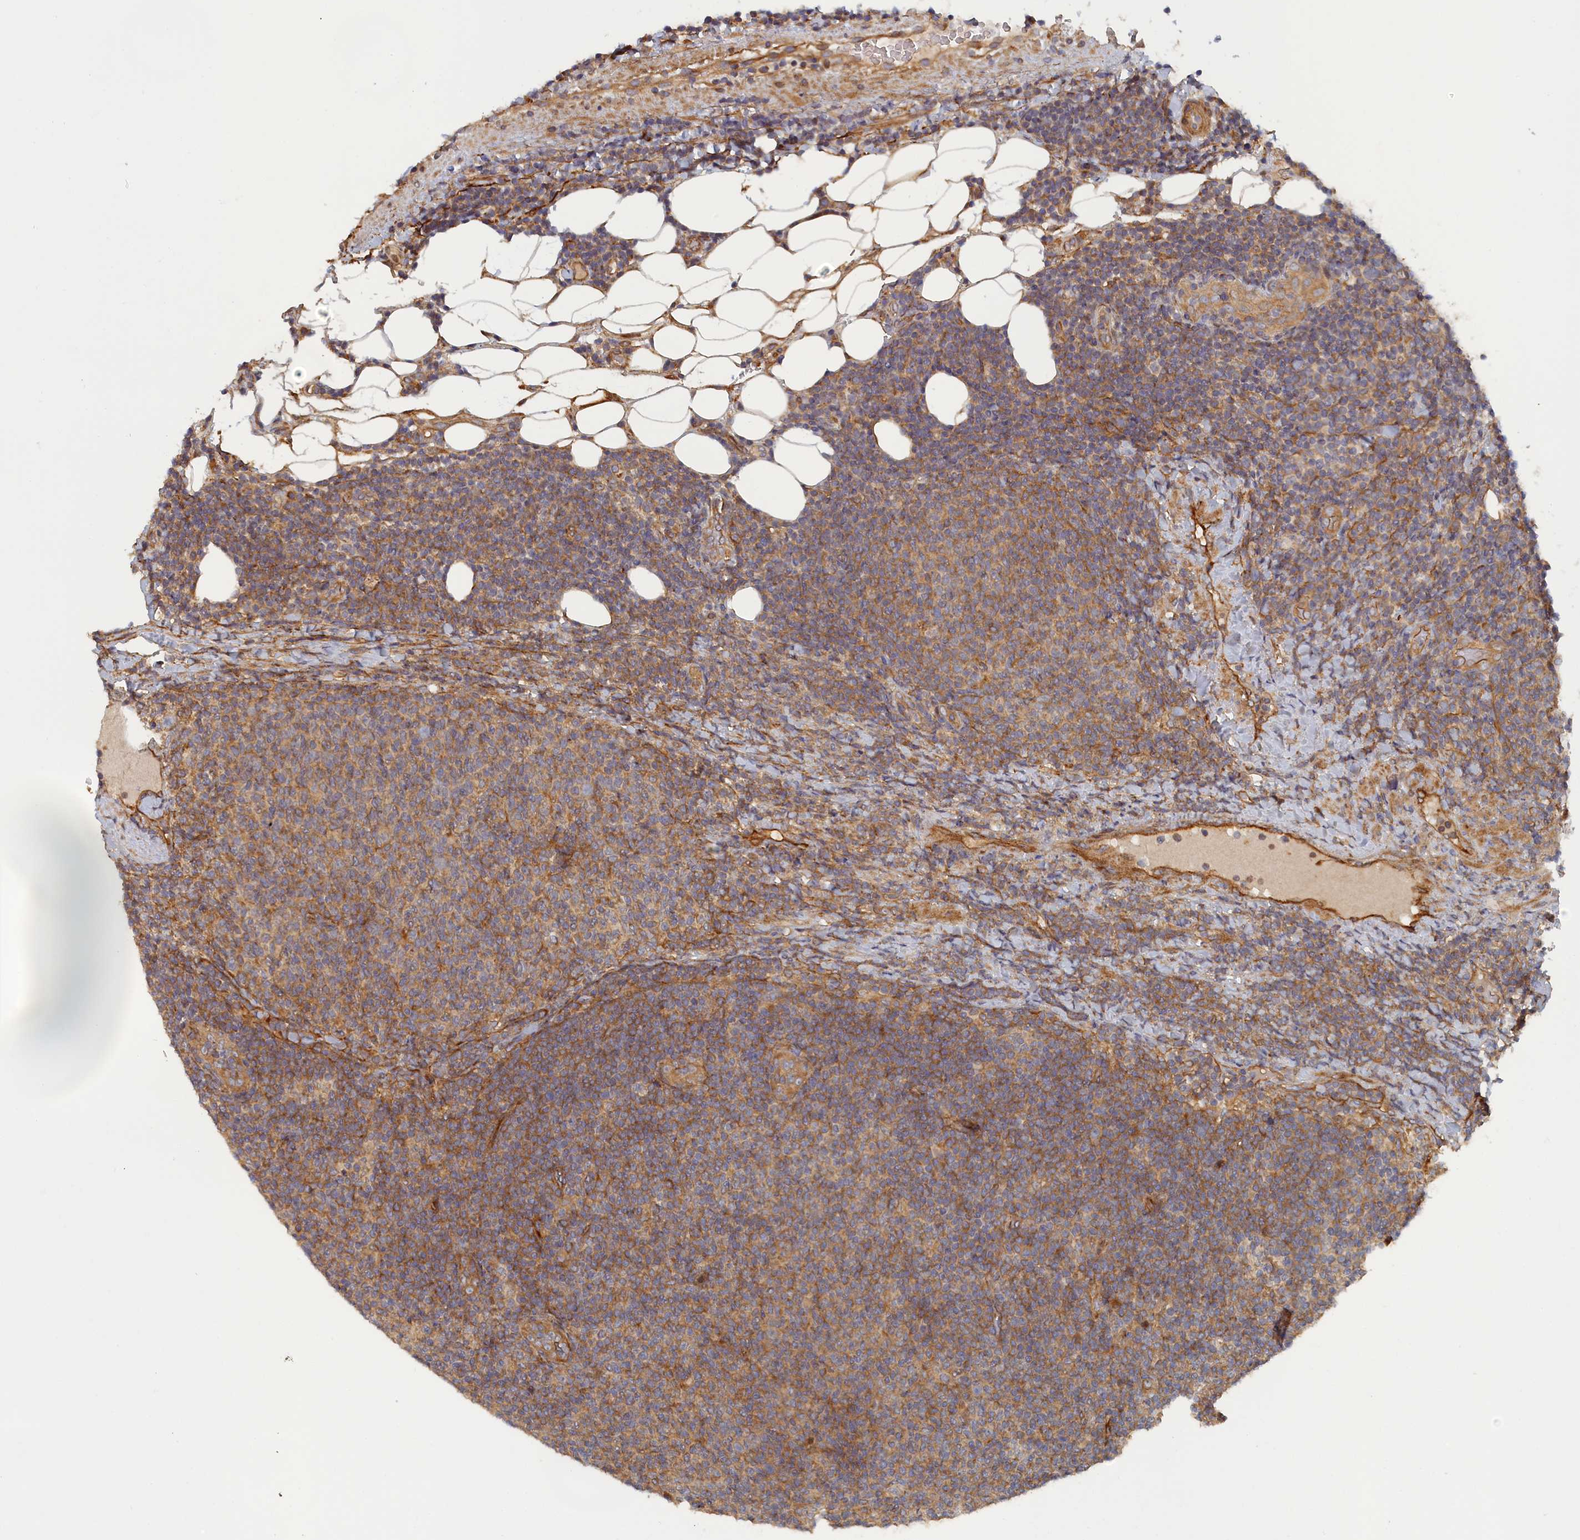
{"staining": {"intensity": "moderate", "quantity": ">75%", "location": "cytoplasmic/membranous"}, "tissue": "lymphoma", "cell_type": "Tumor cells", "image_type": "cancer", "snomed": [{"axis": "morphology", "description": "Malignant lymphoma, non-Hodgkin's type, Low grade"}, {"axis": "topography", "description": "Lymph node"}], "caption": "Malignant lymphoma, non-Hodgkin's type (low-grade) was stained to show a protein in brown. There is medium levels of moderate cytoplasmic/membranous staining in about >75% of tumor cells. Immunohistochemistry (ihc) stains the protein in brown and the nuclei are stained blue.", "gene": "TMEM196", "patient": {"sex": "male", "age": 66}}